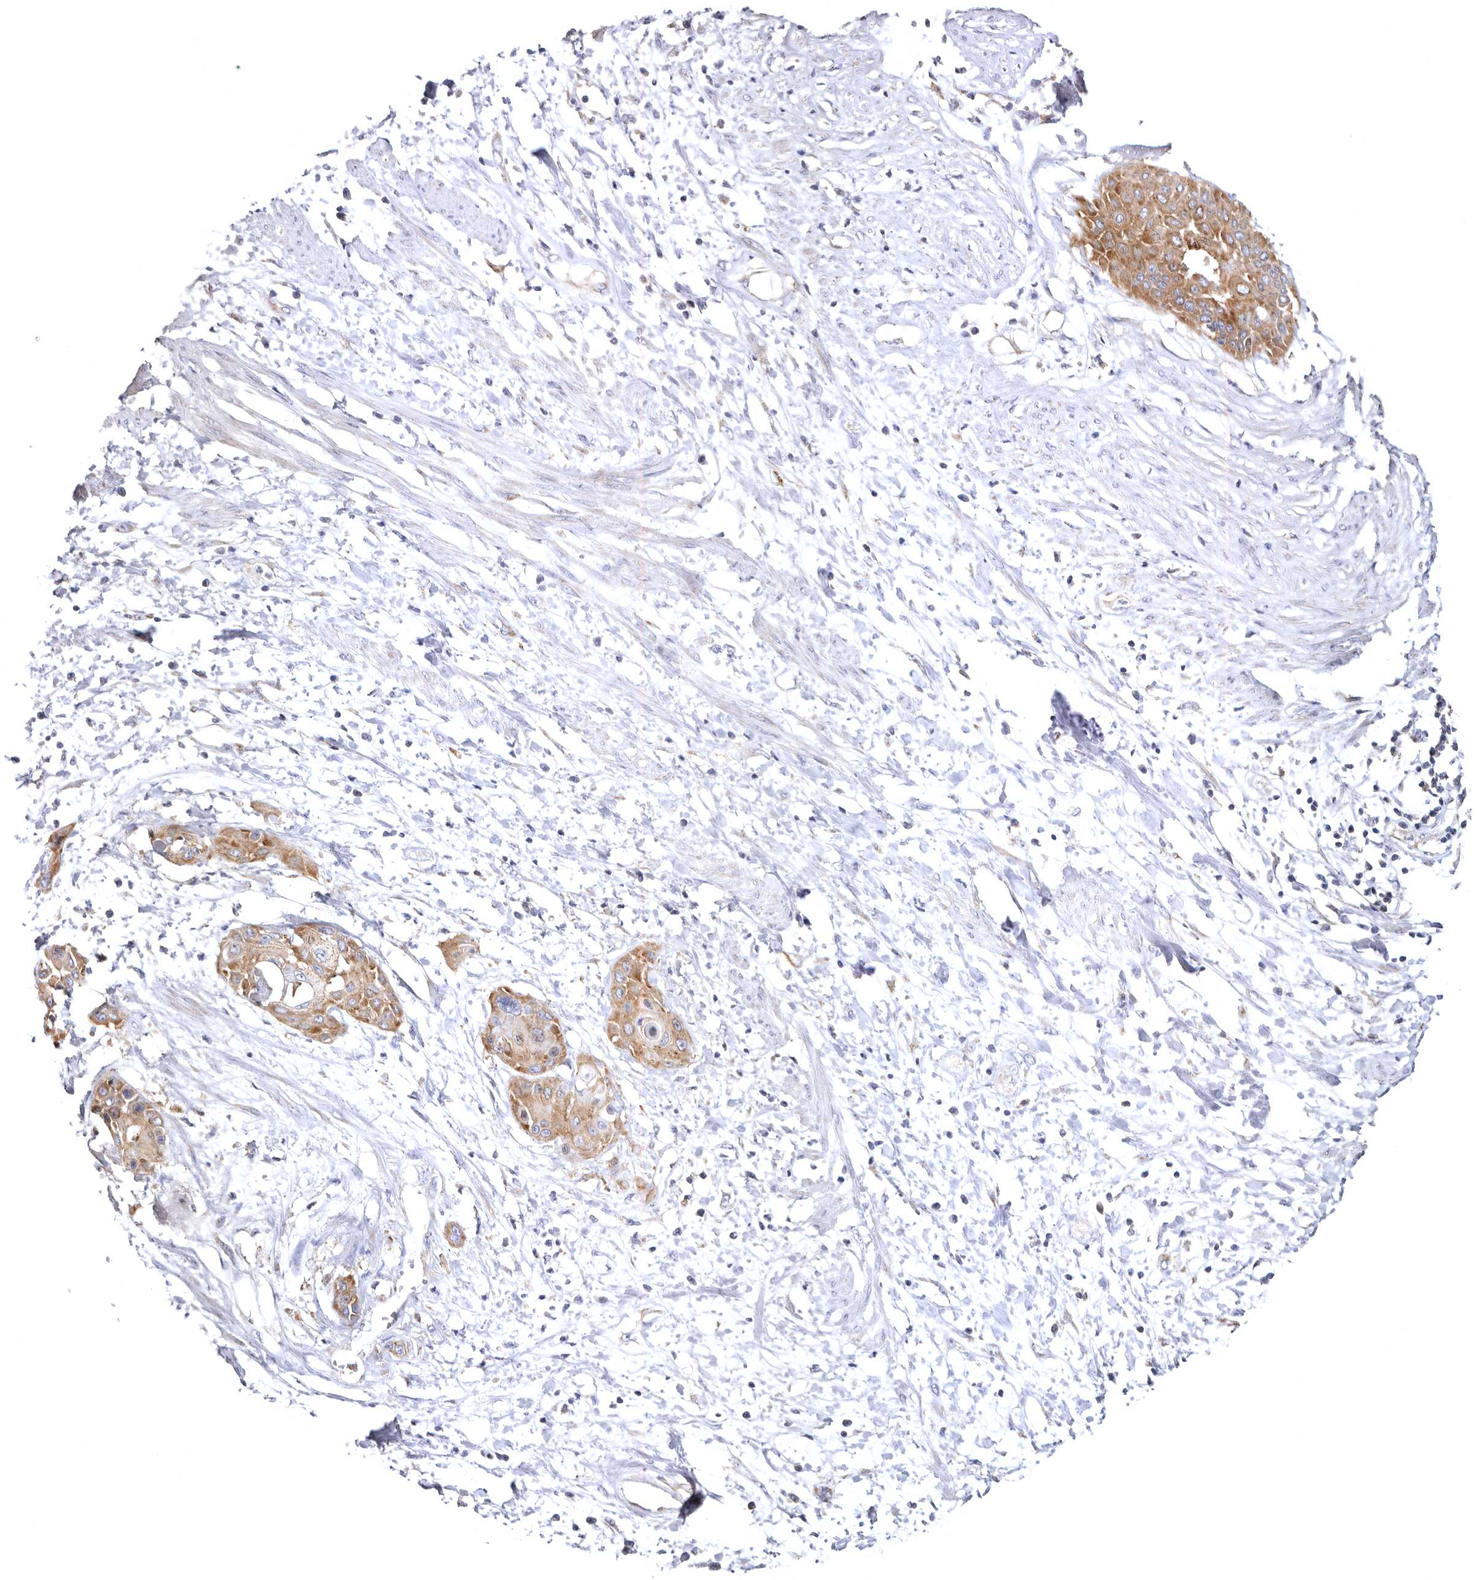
{"staining": {"intensity": "moderate", "quantity": ">75%", "location": "cytoplasmic/membranous"}, "tissue": "cervical cancer", "cell_type": "Tumor cells", "image_type": "cancer", "snomed": [{"axis": "morphology", "description": "Squamous cell carcinoma, NOS"}, {"axis": "topography", "description": "Cervix"}], "caption": "Immunohistochemical staining of squamous cell carcinoma (cervical) displays medium levels of moderate cytoplasmic/membranous expression in approximately >75% of tumor cells.", "gene": "BAIAP2L1", "patient": {"sex": "female", "age": 57}}